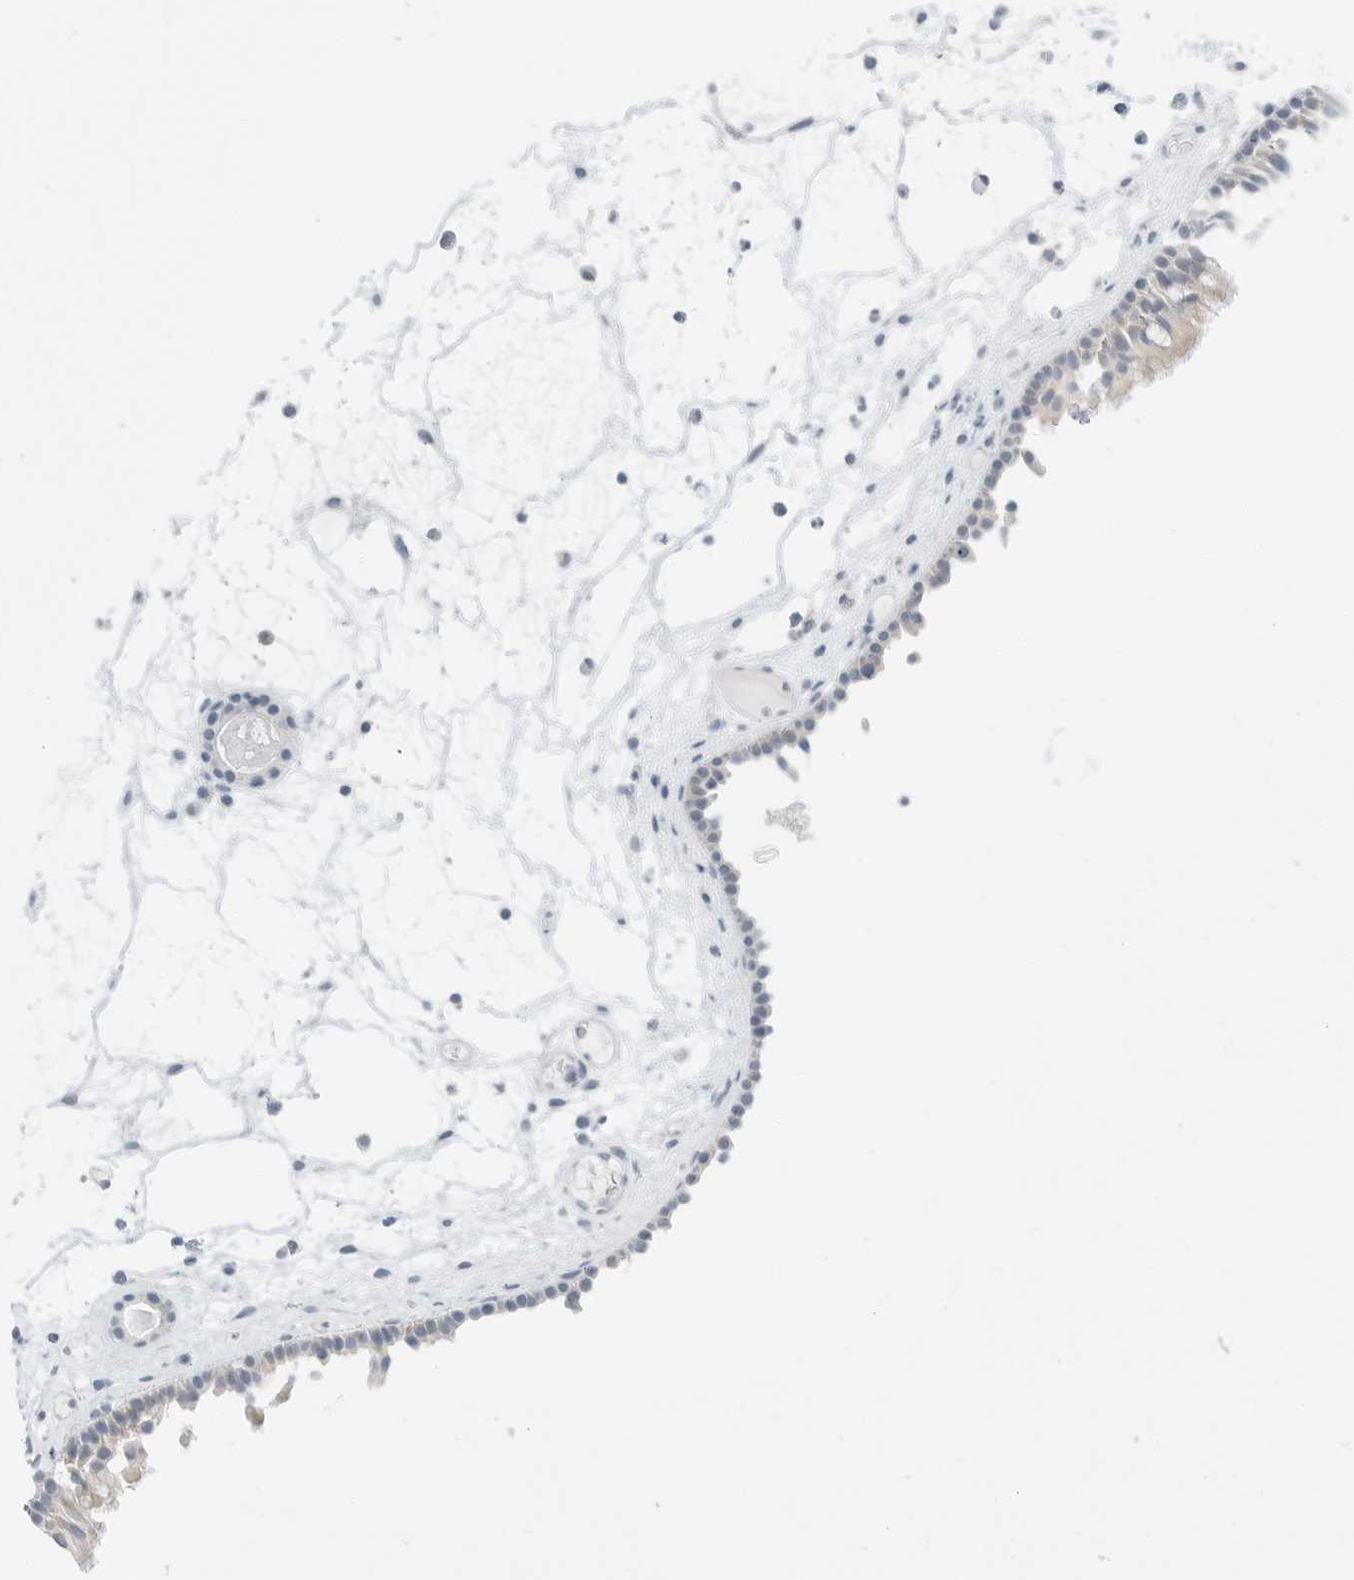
{"staining": {"intensity": "weak", "quantity": "25%-75%", "location": "cytoplasmic/membranous"}, "tissue": "nasopharynx", "cell_type": "Respiratory epithelial cells", "image_type": "normal", "snomed": [{"axis": "morphology", "description": "Normal tissue, NOS"}, {"axis": "morphology", "description": "Inflammation, NOS"}, {"axis": "morphology", "description": "Malignant melanoma, Metastatic site"}, {"axis": "topography", "description": "Nasopharynx"}], "caption": "This histopathology image demonstrates IHC staining of benign nasopharynx, with low weak cytoplasmic/membranous expression in approximately 25%-75% of respiratory epithelial cells.", "gene": "IQCC", "patient": {"sex": "male", "age": 70}}